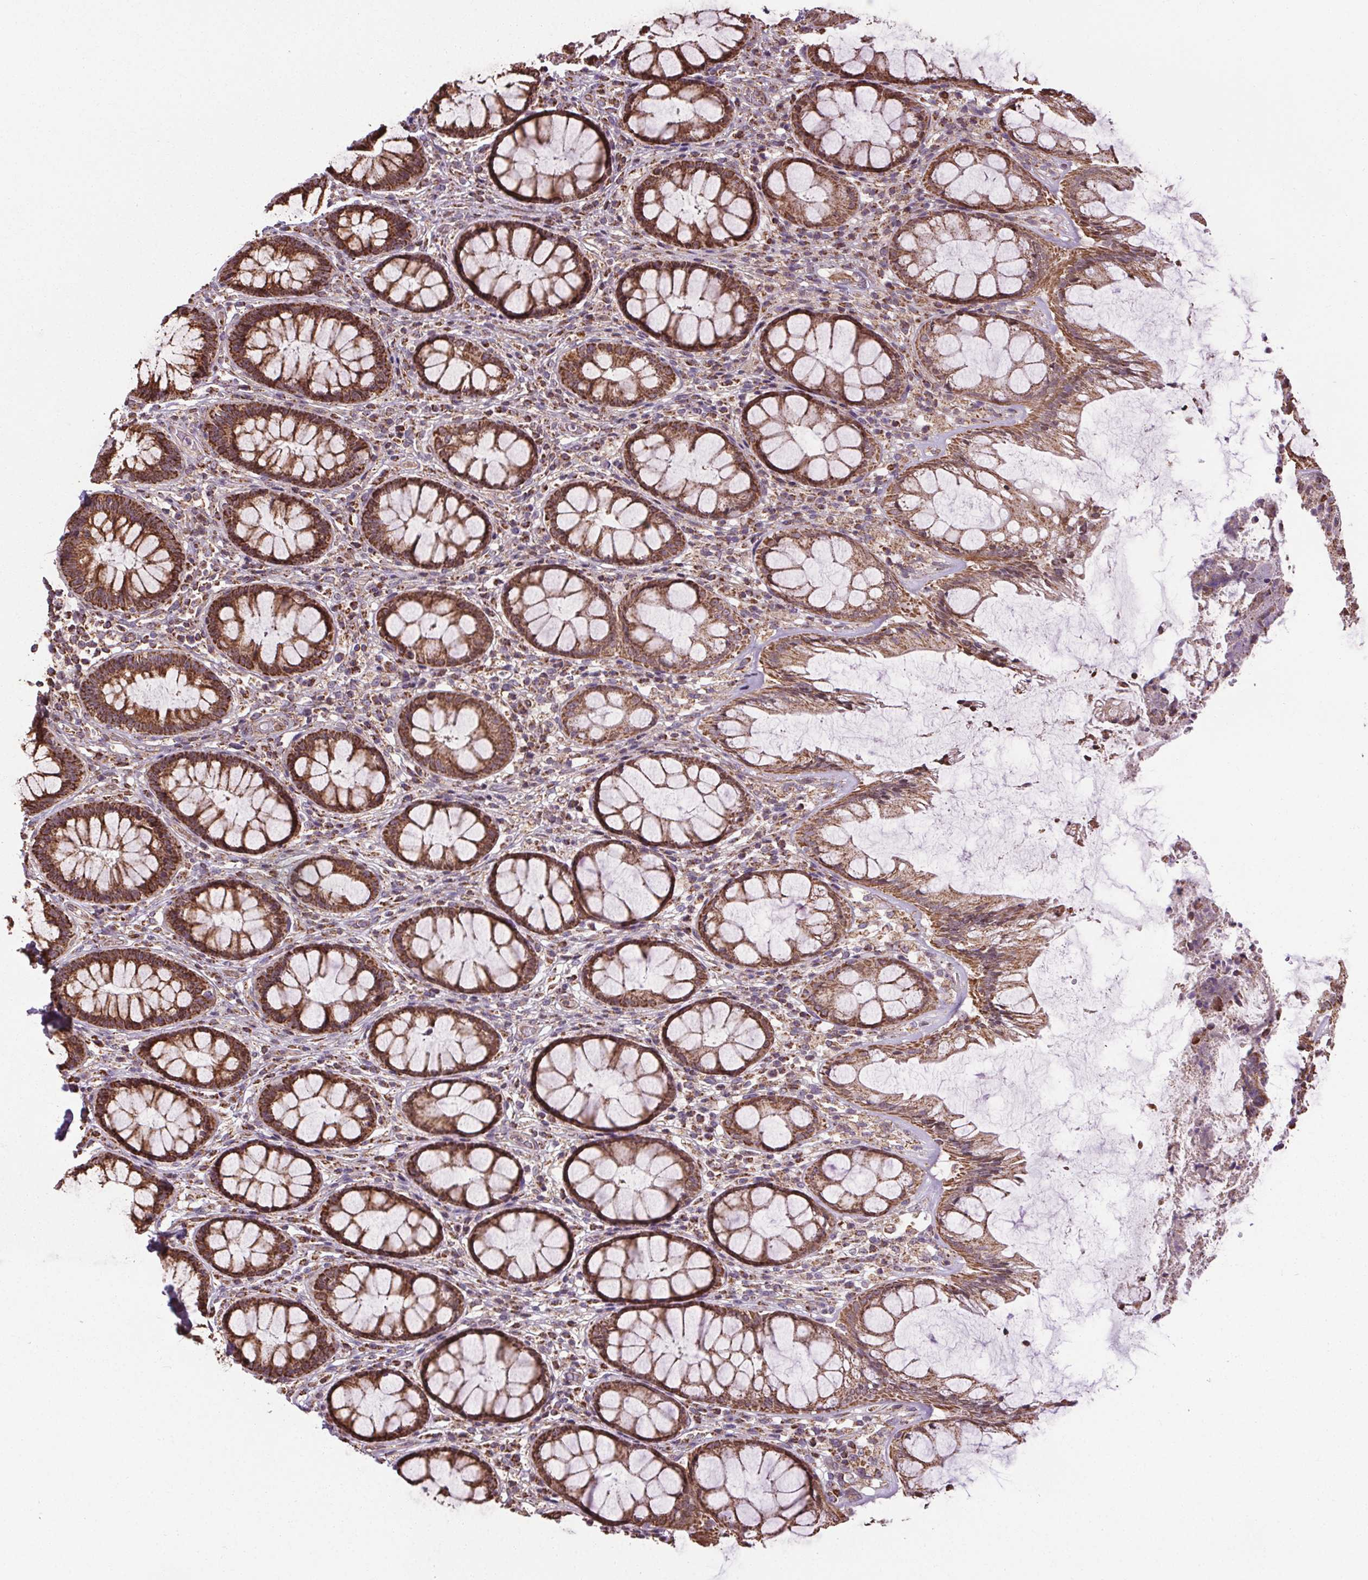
{"staining": {"intensity": "moderate", "quantity": ">75%", "location": "cytoplasmic/membranous"}, "tissue": "rectum", "cell_type": "Glandular cells", "image_type": "normal", "snomed": [{"axis": "morphology", "description": "Normal tissue, NOS"}, {"axis": "topography", "description": "Rectum"}], "caption": "Immunohistochemical staining of unremarkable human rectum shows moderate cytoplasmic/membranous protein positivity in about >75% of glandular cells.", "gene": "ZNF548", "patient": {"sex": "male", "age": 72}}